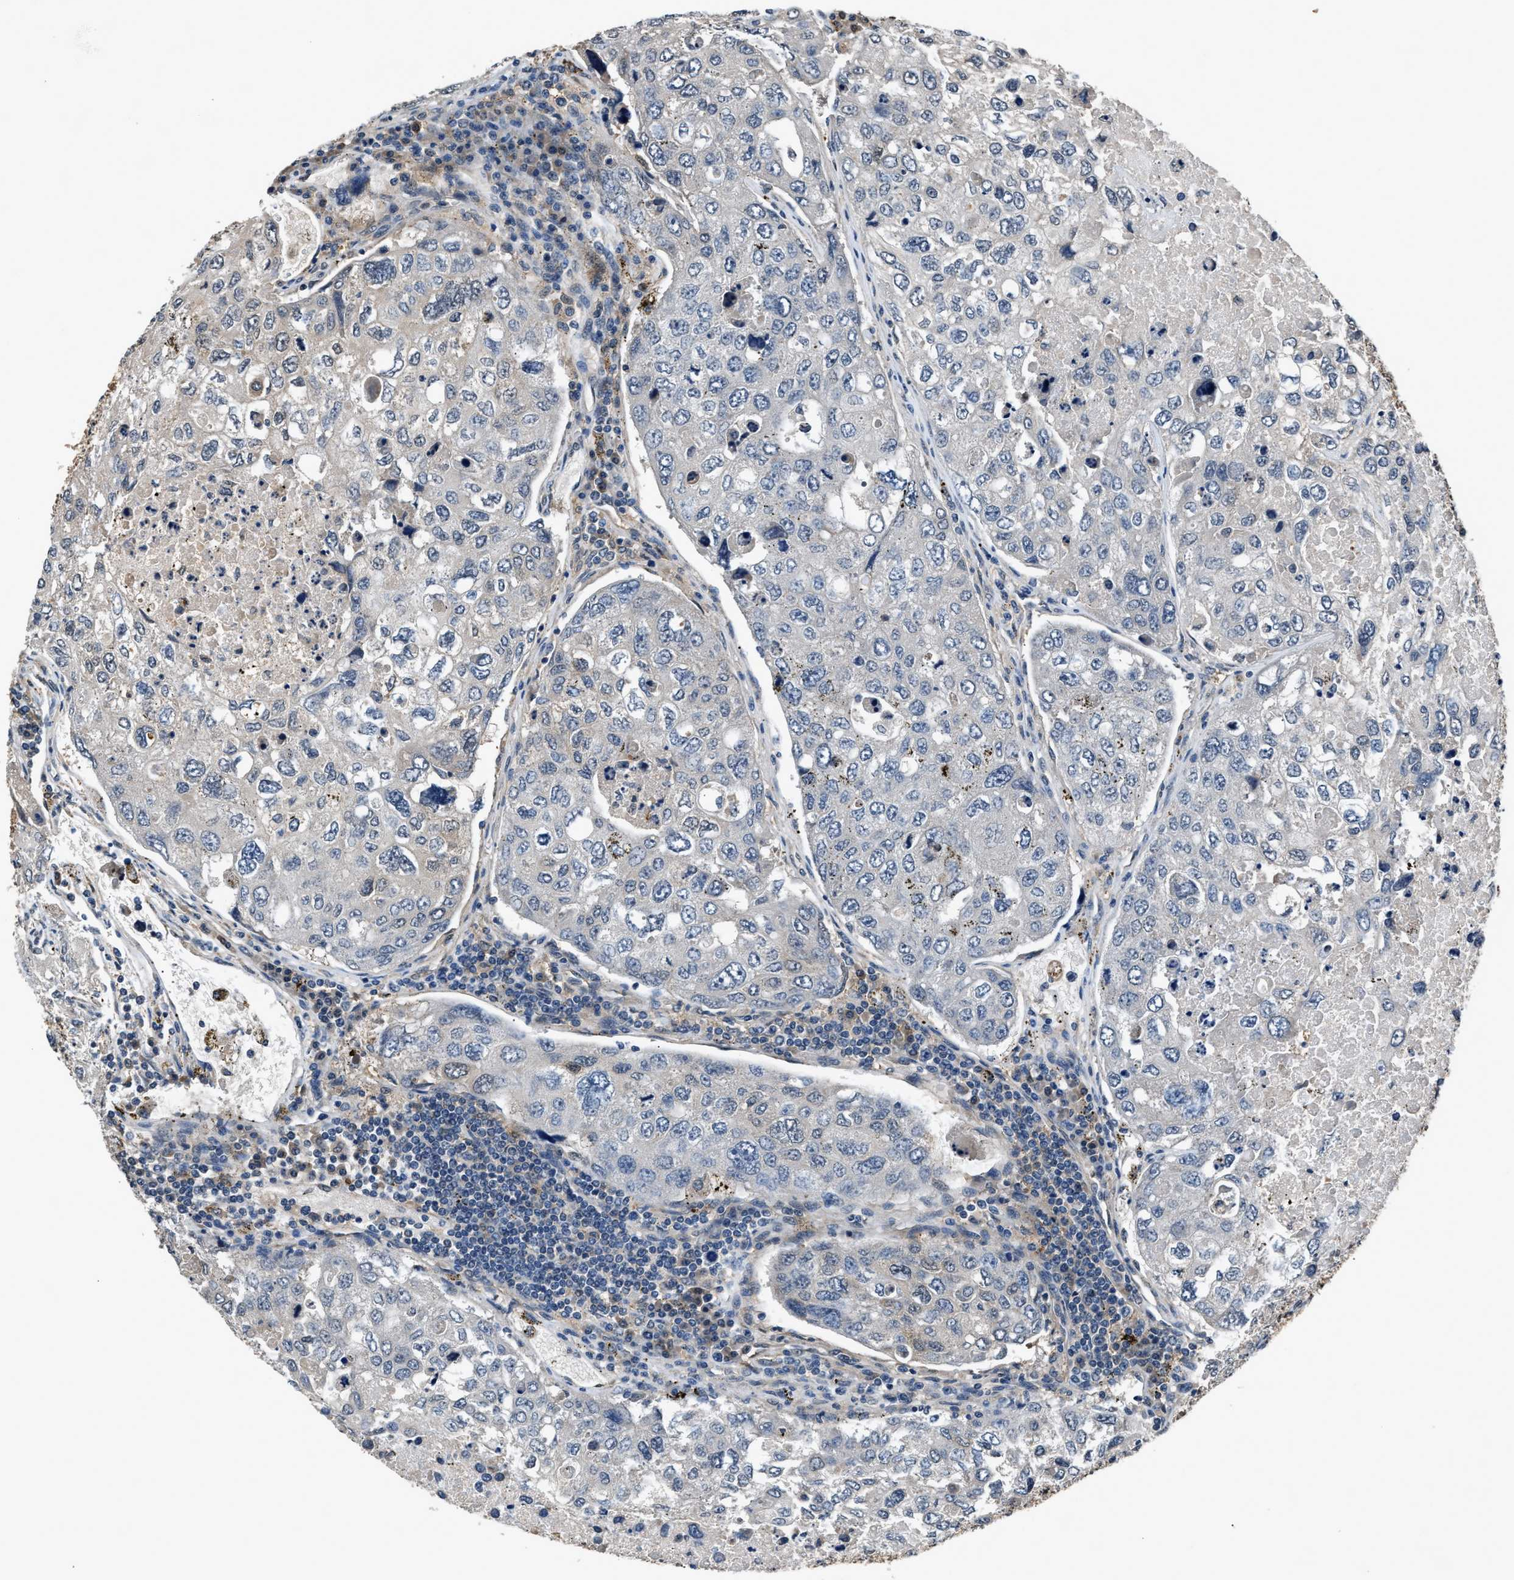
{"staining": {"intensity": "negative", "quantity": "none", "location": "none"}, "tissue": "urothelial cancer", "cell_type": "Tumor cells", "image_type": "cancer", "snomed": [{"axis": "morphology", "description": "Urothelial carcinoma, High grade"}, {"axis": "topography", "description": "Lymph node"}, {"axis": "topography", "description": "Urinary bladder"}], "caption": "Immunohistochemistry (IHC) image of human urothelial cancer stained for a protein (brown), which displays no expression in tumor cells. (DAB (3,3'-diaminobenzidine) immunohistochemistry (IHC), high magnification).", "gene": "TP53I3", "patient": {"sex": "male", "age": 51}}